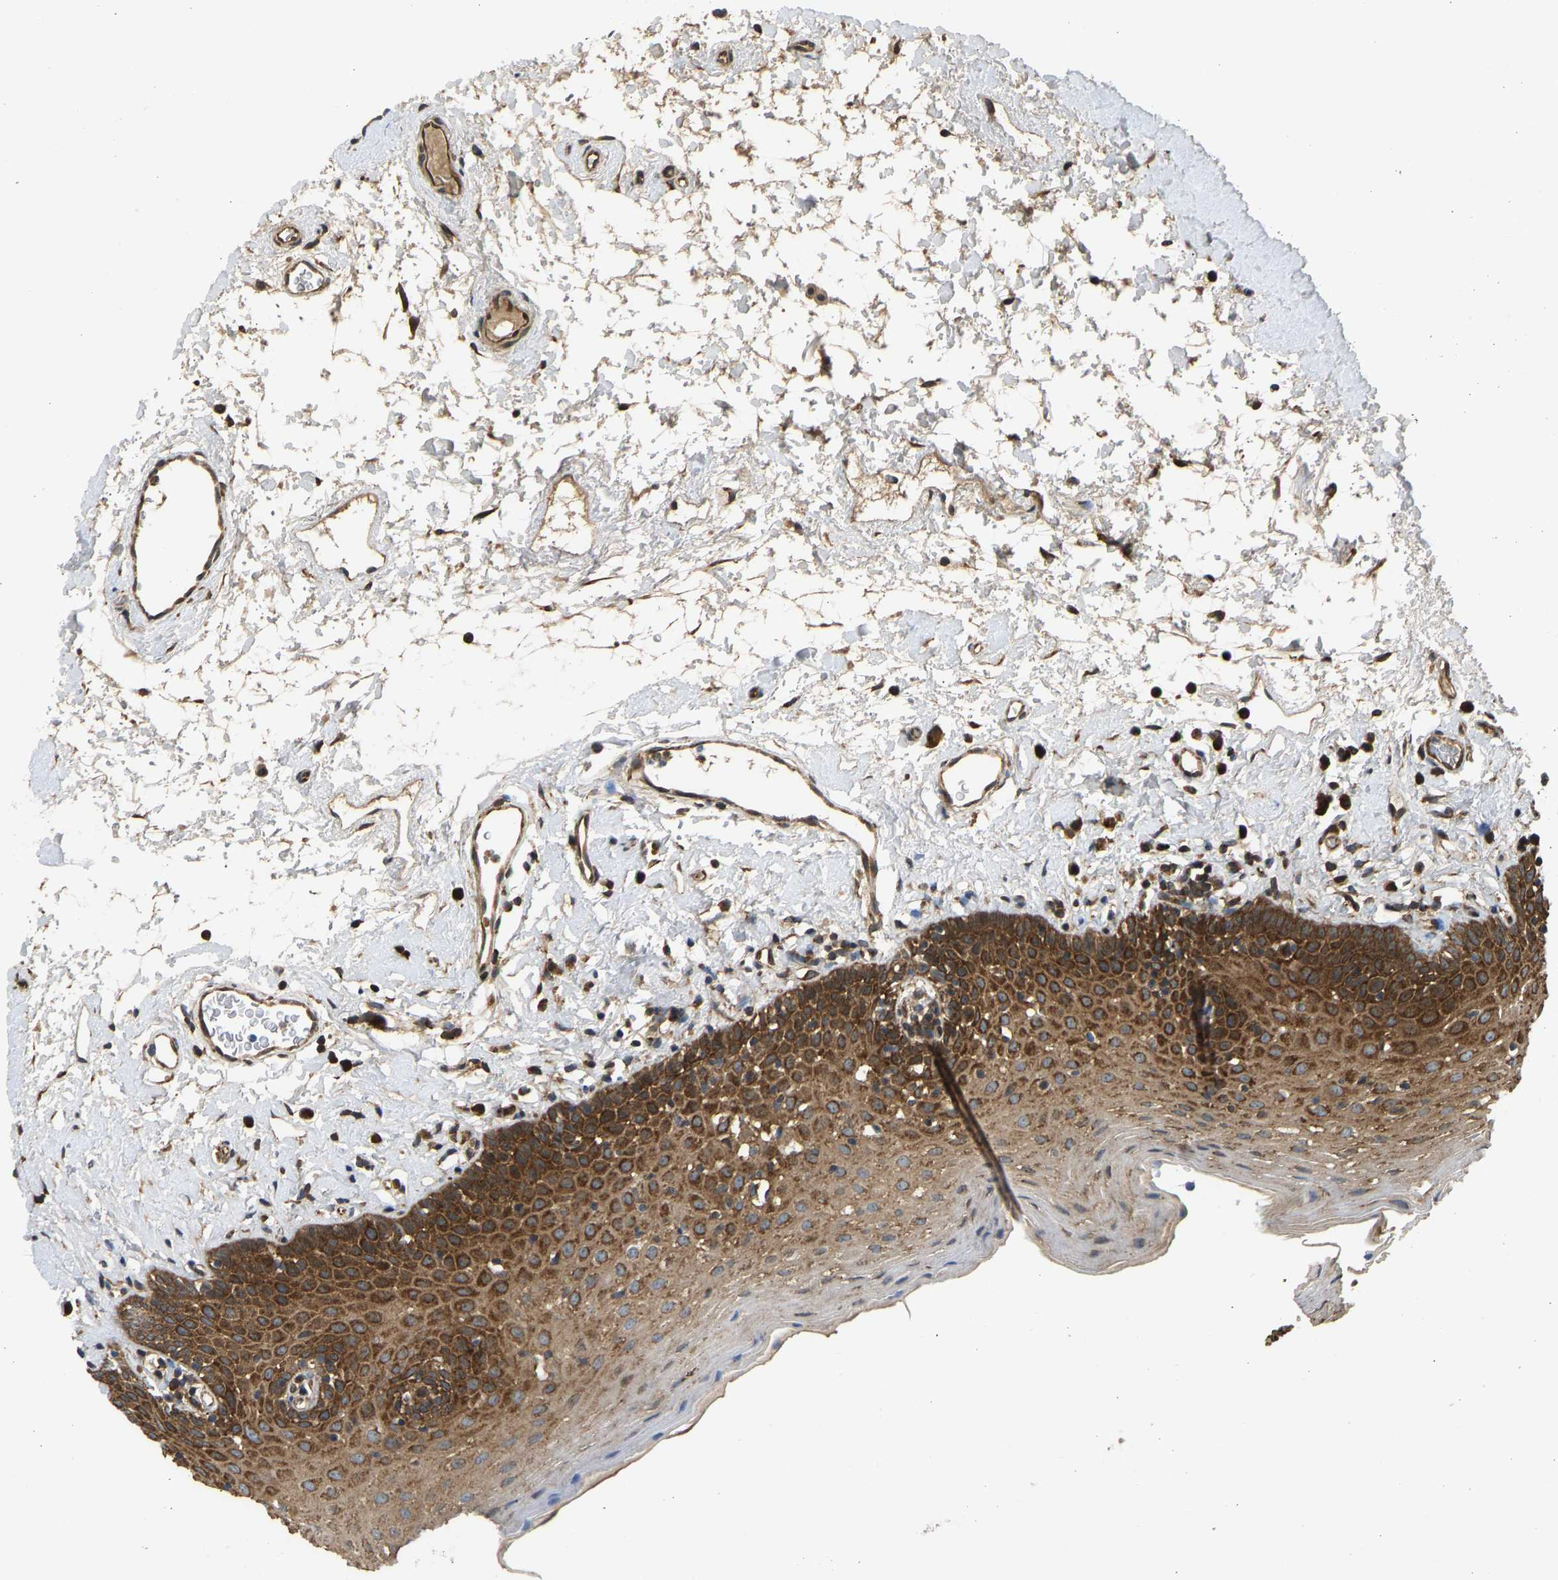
{"staining": {"intensity": "strong", "quantity": "25%-75%", "location": "cytoplasmic/membranous"}, "tissue": "oral mucosa", "cell_type": "Squamous epithelial cells", "image_type": "normal", "snomed": [{"axis": "morphology", "description": "Normal tissue, NOS"}, {"axis": "topography", "description": "Oral tissue"}], "caption": "Immunohistochemistry (IHC) (DAB (3,3'-diaminobenzidine)) staining of normal human oral mucosa exhibits strong cytoplasmic/membranous protein expression in approximately 25%-75% of squamous epithelial cells.", "gene": "RASGRF2", "patient": {"sex": "male", "age": 66}}